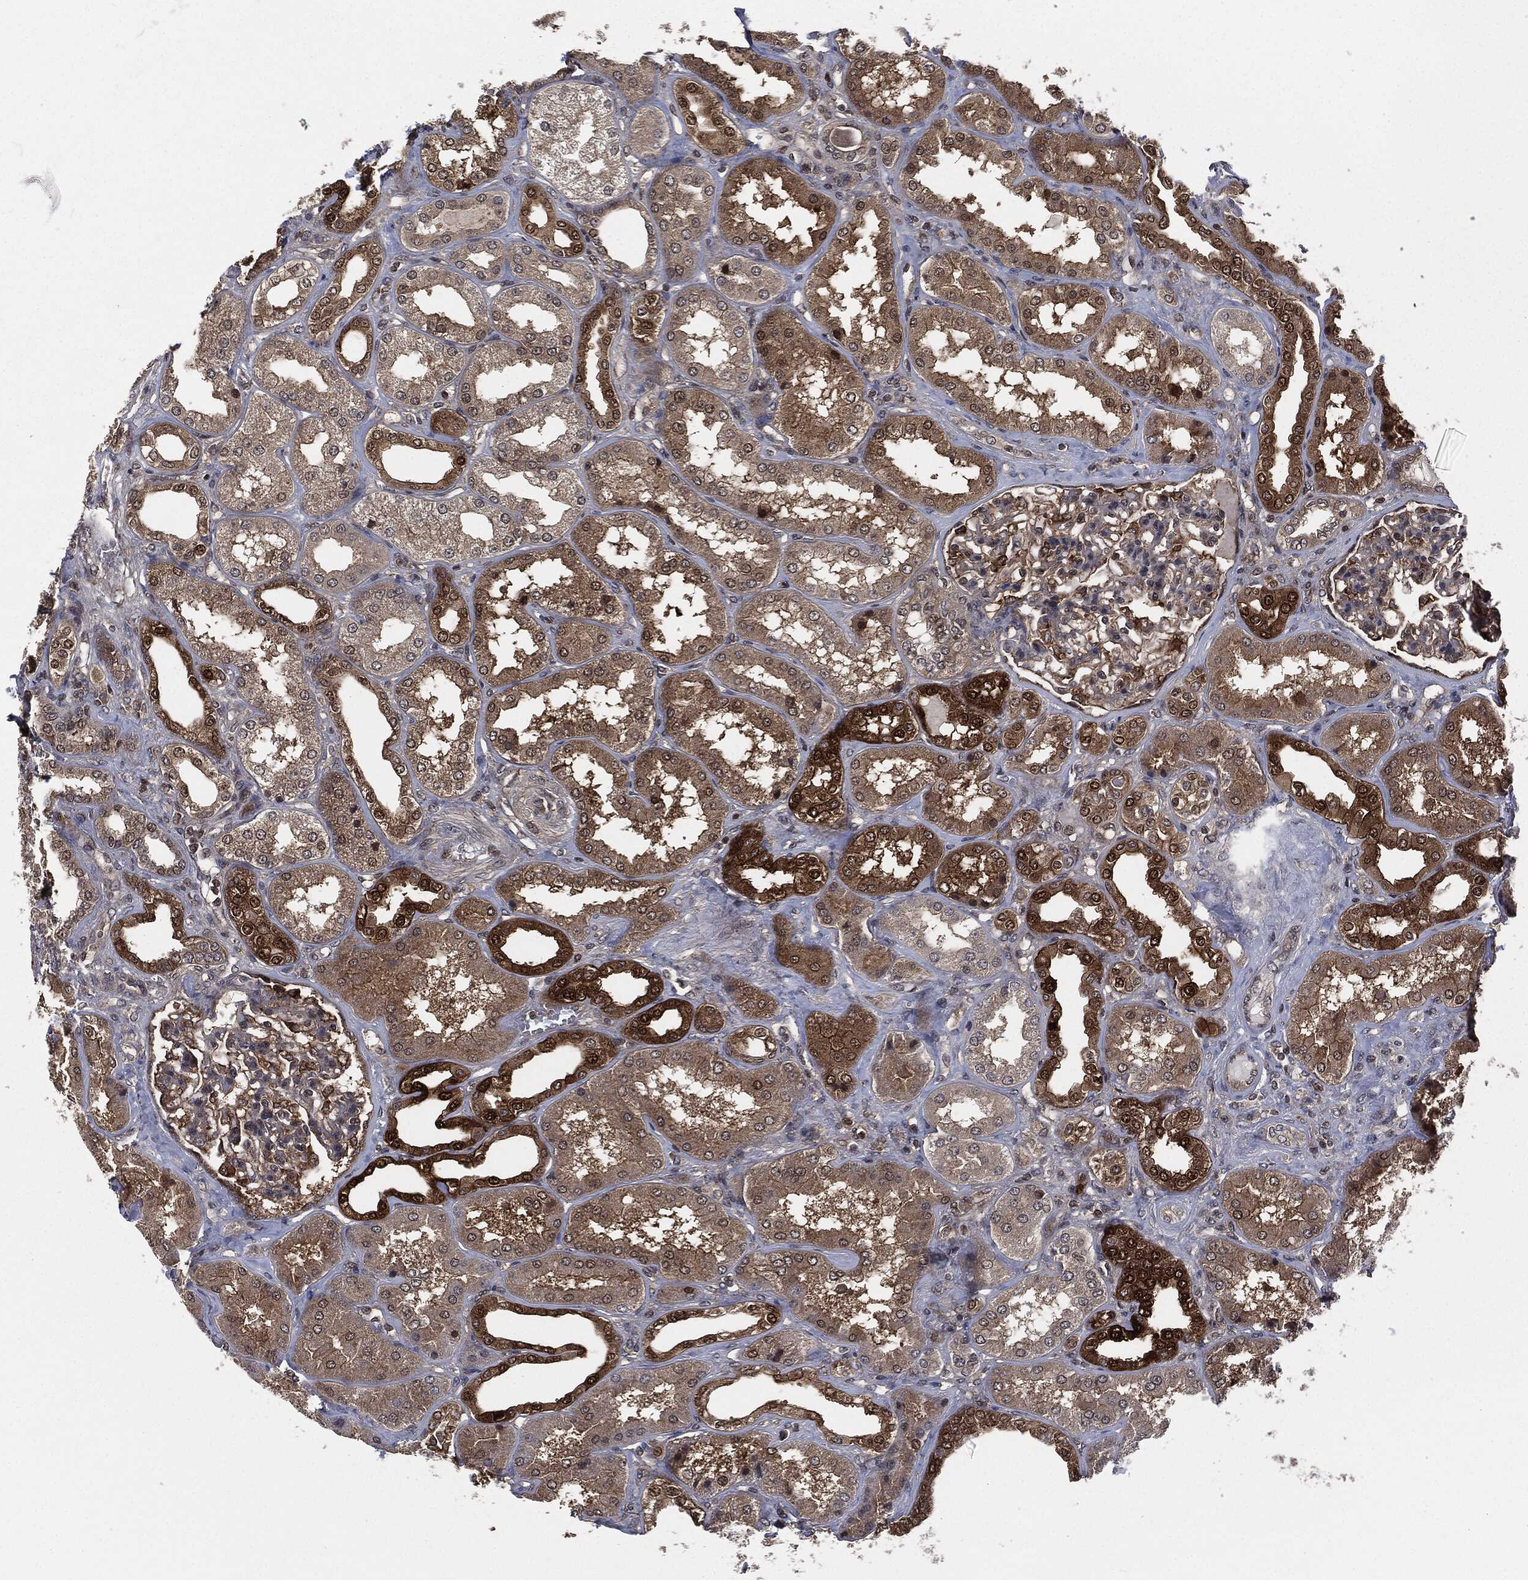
{"staining": {"intensity": "strong", "quantity": "<25%", "location": "cytoplasmic/membranous"}, "tissue": "kidney", "cell_type": "Cells in glomeruli", "image_type": "normal", "snomed": [{"axis": "morphology", "description": "Normal tissue, NOS"}, {"axis": "topography", "description": "Kidney"}], "caption": "This image exhibits normal kidney stained with IHC to label a protein in brown. The cytoplasmic/membranous of cells in glomeruli show strong positivity for the protein. Nuclei are counter-stained blue.", "gene": "HRAS", "patient": {"sex": "female", "age": 56}}